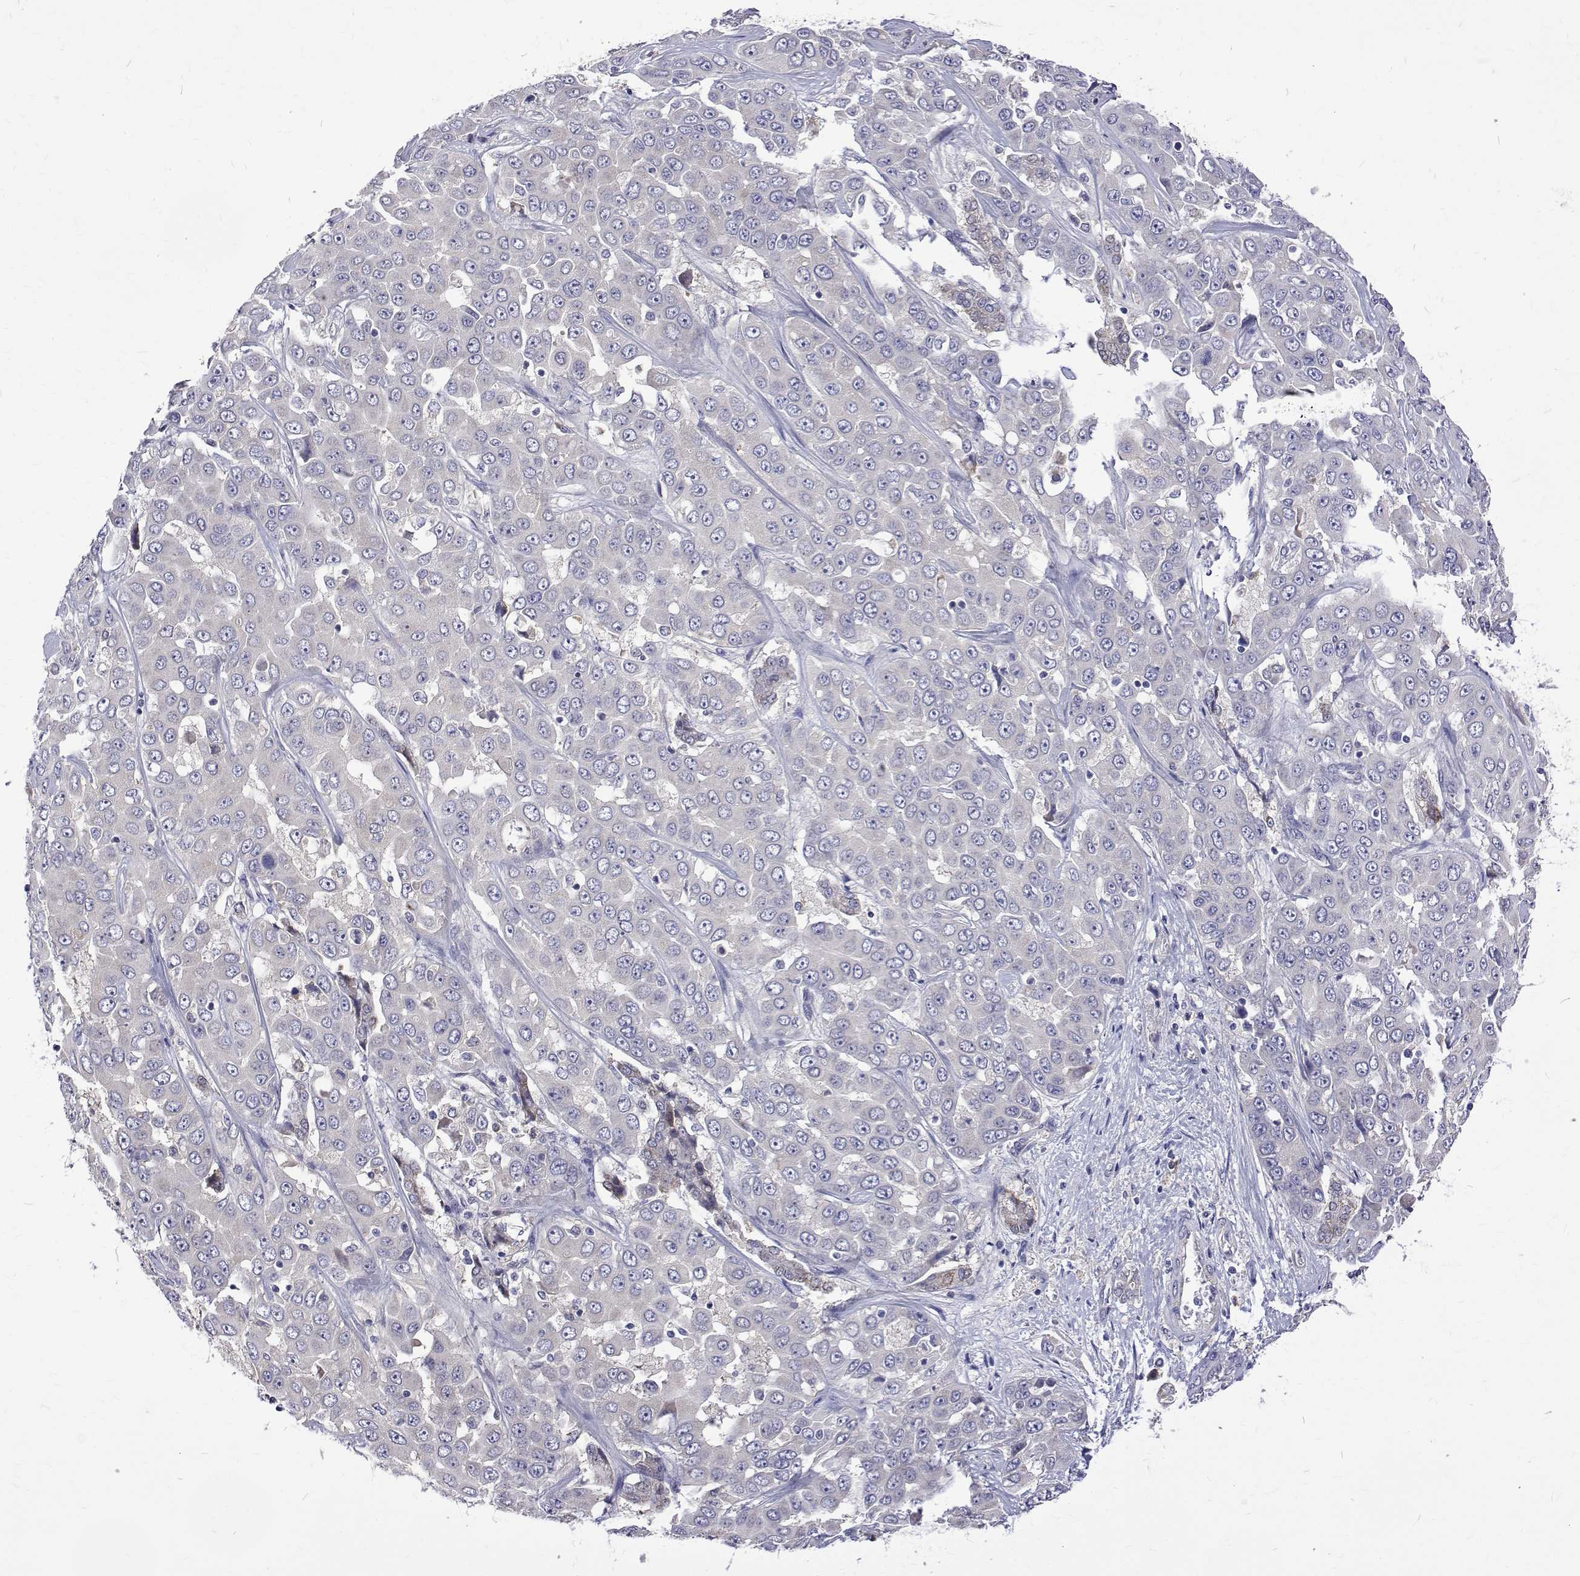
{"staining": {"intensity": "negative", "quantity": "none", "location": "none"}, "tissue": "liver cancer", "cell_type": "Tumor cells", "image_type": "cancer", "snomed": [{"axis": "morphology", "description": "Cholangiocarcinoma"}, {"axis": "topography", "description": "Liver"}], "caption": "IHC micrograph of neoplastic tissue: human liver cancer (cholangiocarcinoma) stained with DAB demonstrates no significant protein expression in tumor cells.", "gene": "PADI1", "patient": {"sex": "female", "age": 52}}